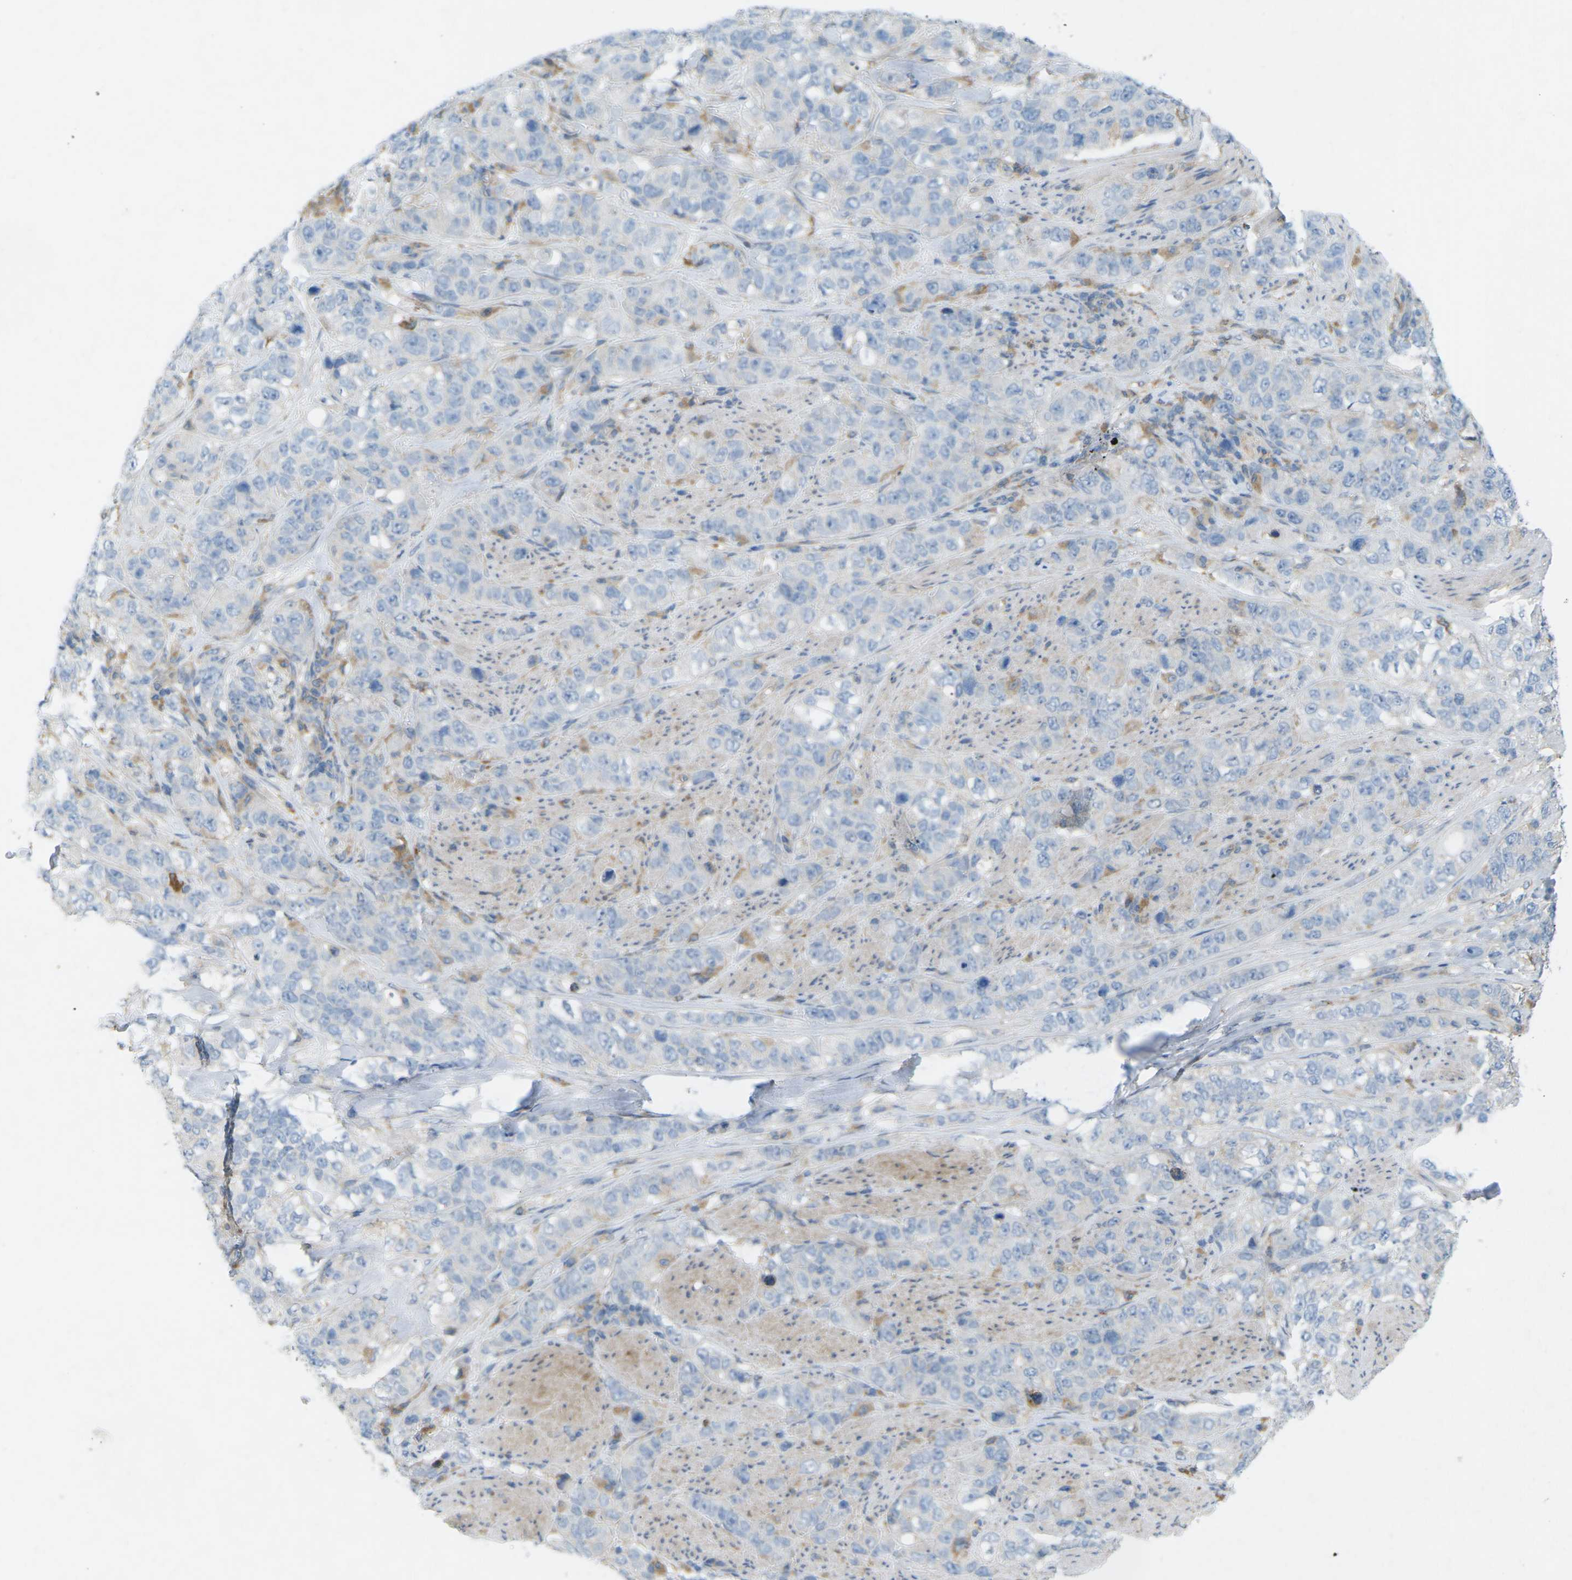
{"staining": {"intensity": "weak", "quantity": "<25%", "location": "cytoplasmic/membranous"}, "tissue": "stomach cancer", "cell_type": "Tumor cells", "image_type": "cancer", "snomed": [{"axis": "morphology", "description": "Adenocarcinoma, NOS"}, {"axis": "topography", "description": "Stomach"}], "caption": "The histopathology image demonstrates no staining of tumor cells in stomach cancer. Nuclei are stained in blue.", "gene": "STK11", "patient": {"sex": "male", "age": 48}}